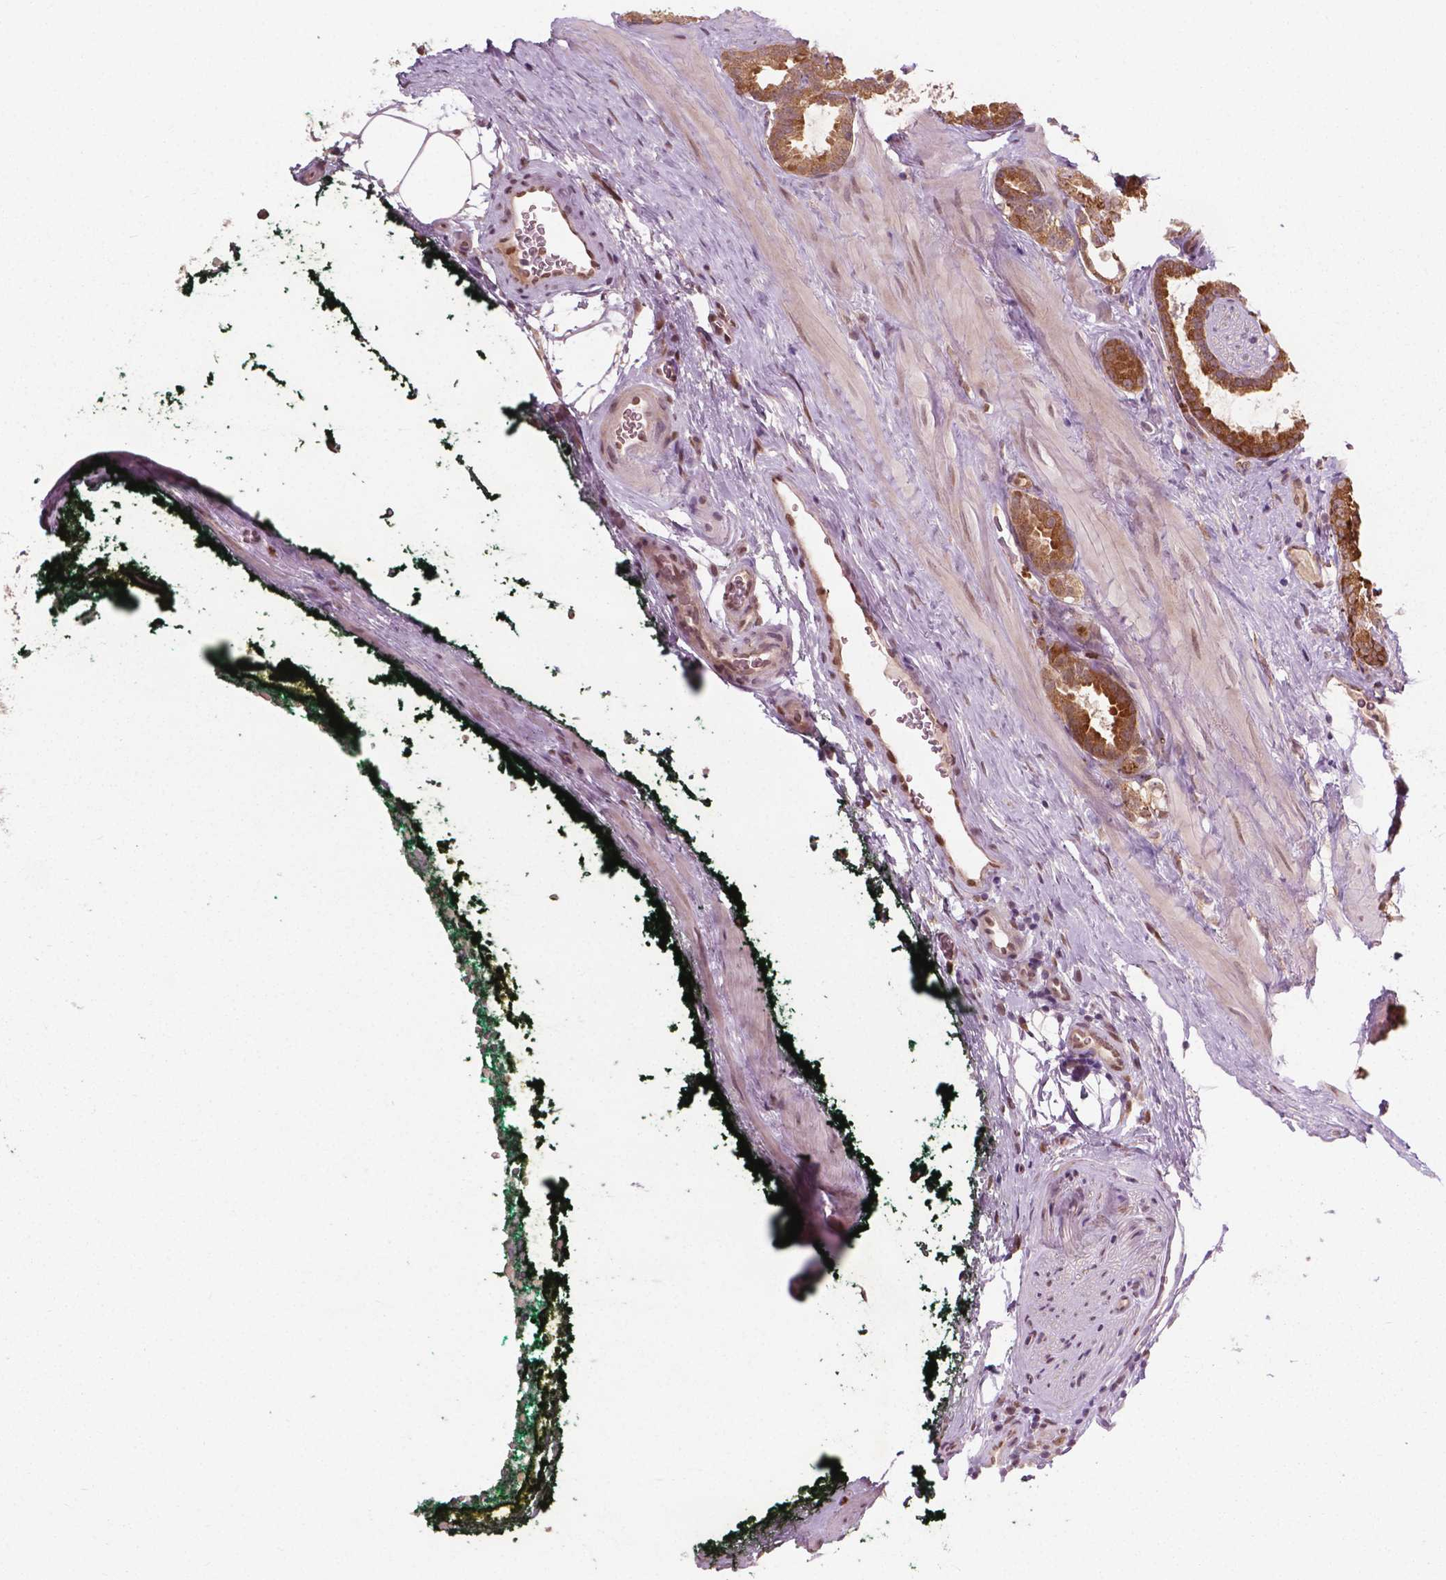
{"staining": {"intensity": "moderate", "quantity": ">75%", "location": "cytoplasmic/membranous"}, "tissue": "prostate cancer", "cell_type": "Tumor cells", "image_type": "cancer", "snomed": [{"axis": "morphology", "description": "Adenocarcinoma, NOS"}, {"axis": "topography", "description": "Prostate"}], "caption": "A brown stain shows moderate cytoplasmic/membranous expression of a protein in human prostate adenocarcinoma tumor cells.", "gene": "NFAT5", "patient": {"sex": "male", "age": 64}}